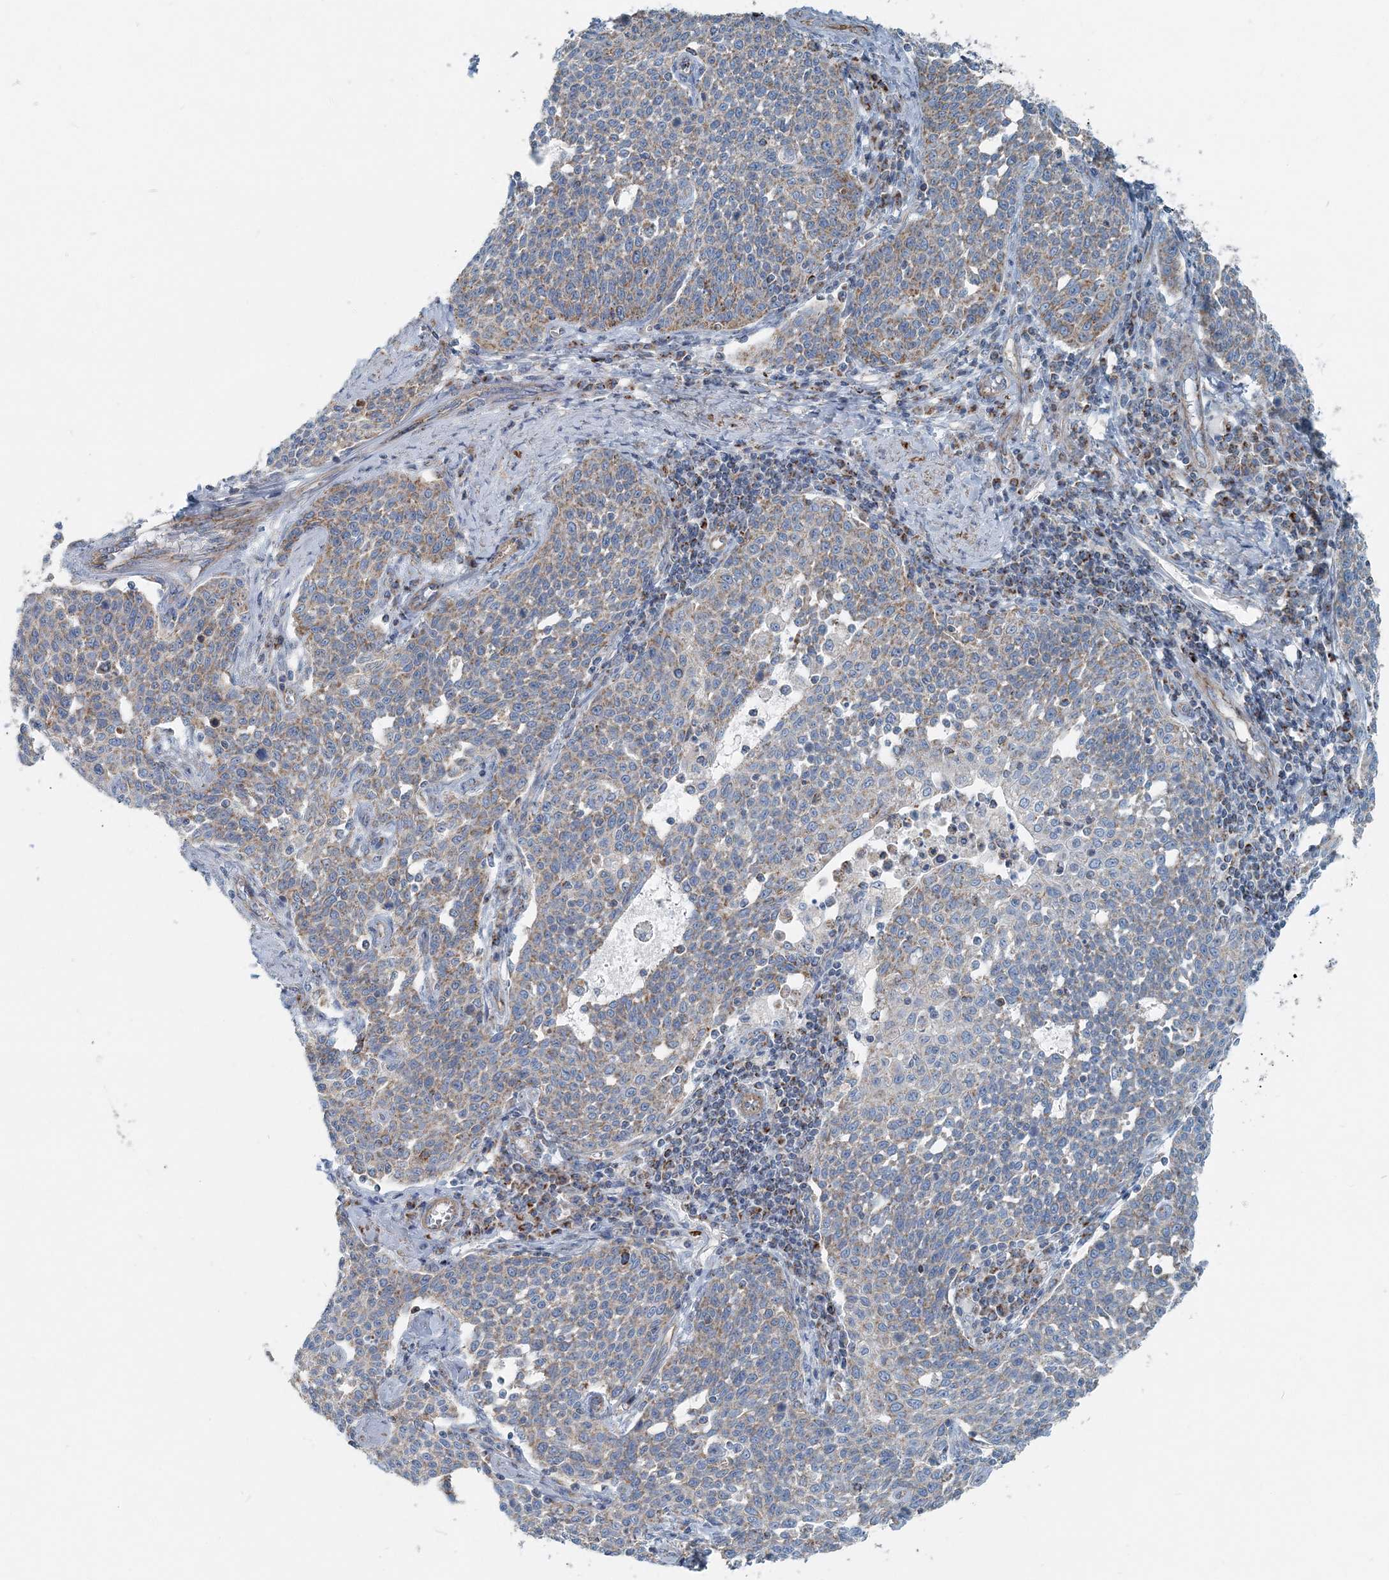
{"staining": {"intensity": "weak", "quantity": ">75%", "location": "cytoplasmic/membranous"}, "tissue": "cervical cancer", "cell_type": "Tumor cells", "image_type": "cancer", "snomed": [{"axis": "morphology", "description": "Squamous cell carcinoma, NOS"}, {"axis": "topography", "description": "Cervix"}], "caption": "Weak cytoplasmic/membranous protein expression is appreciated in approximately >75% of tumor cells in squamous cell carcinoma (cervical).", "gene": "INTU", "patient": {"sex": "female", "age": 34}}